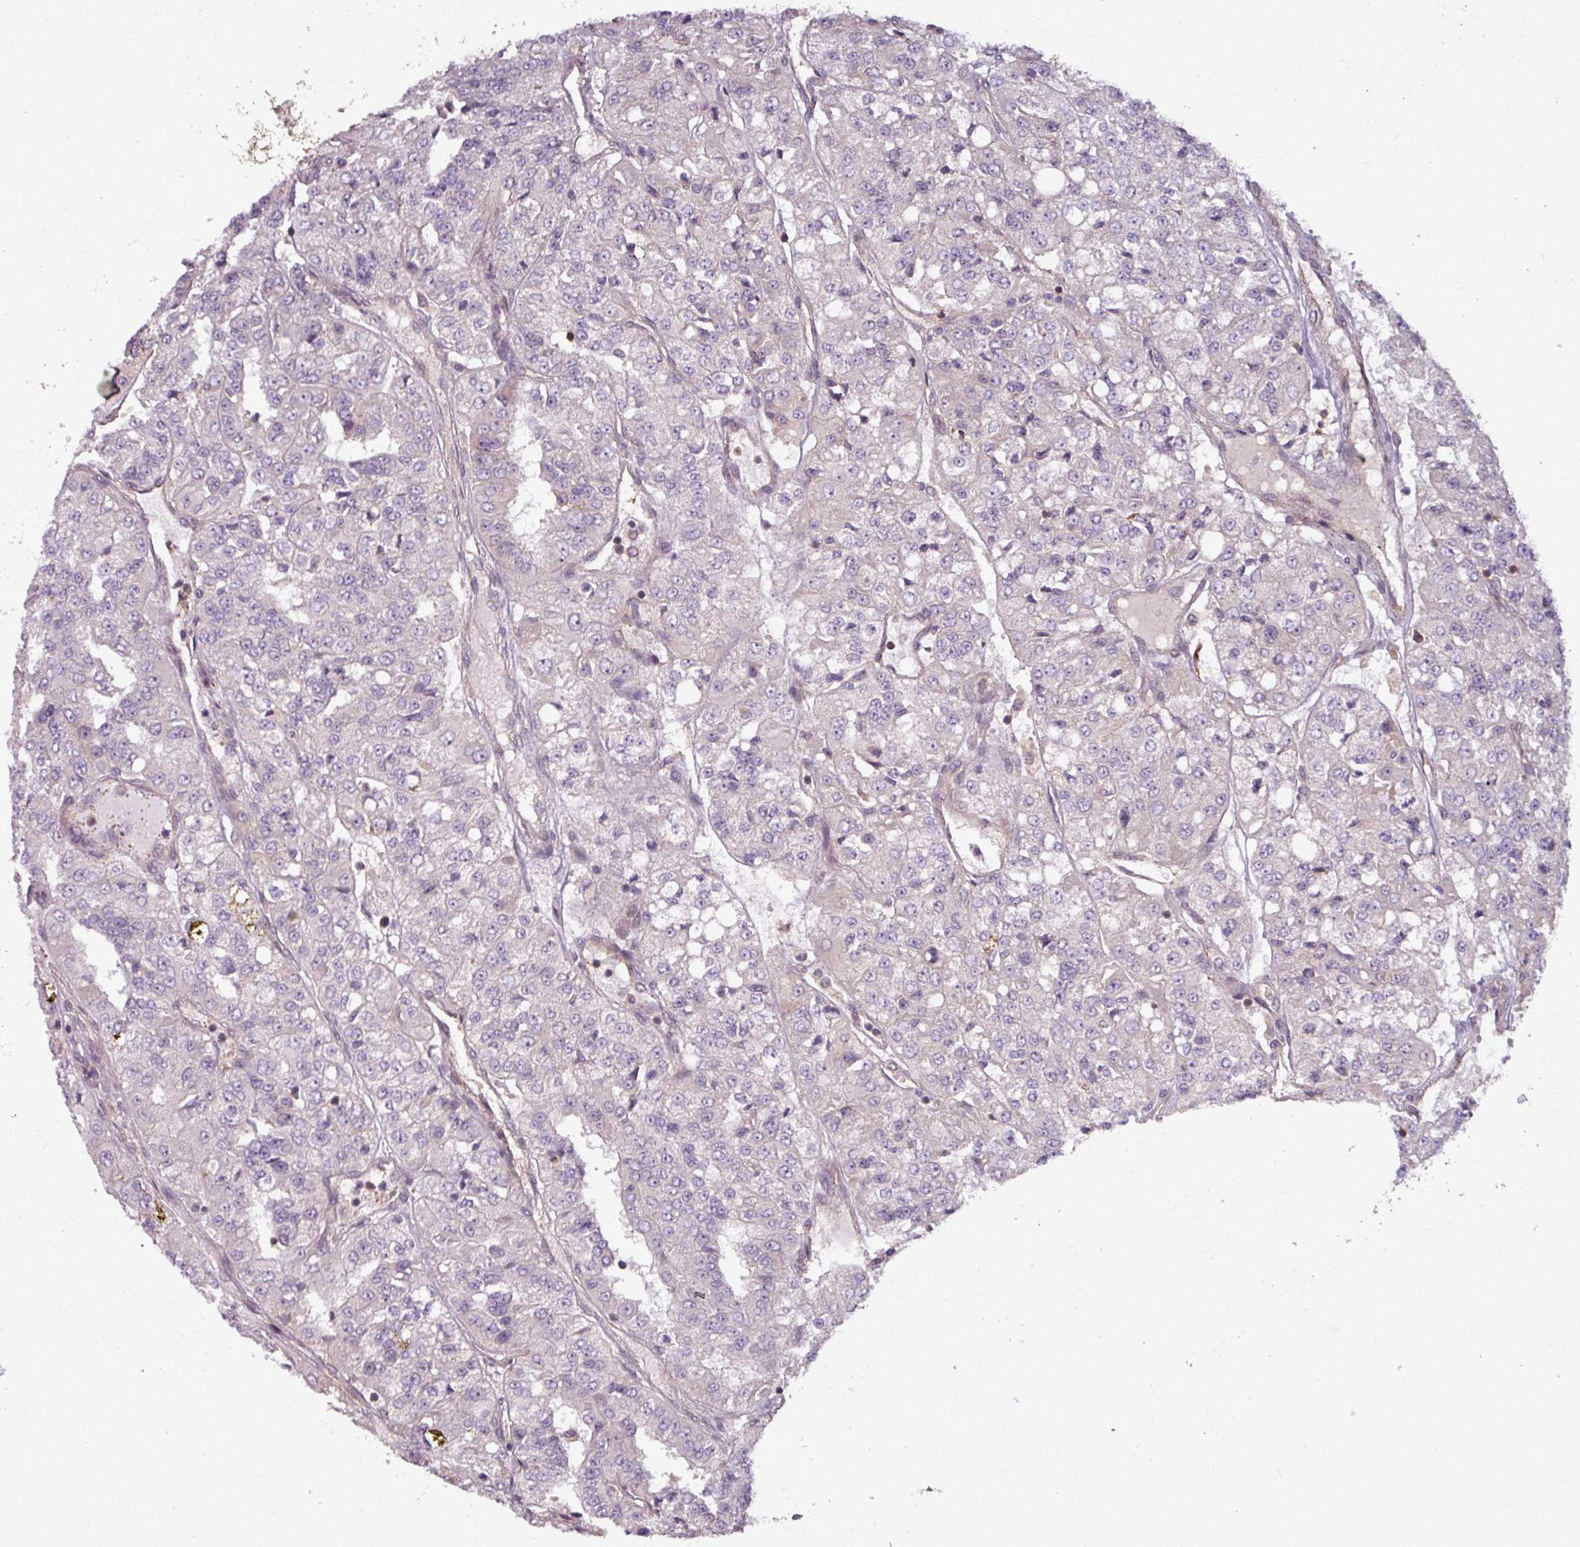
{"staining": {"intensity": "negative", "quantity": "none", "location": "none"}, "tissue": "renal cancer", "cell_type": "Tumor cells", "image_type": "cancer", "snomed": [{"axis": "morphology", "description": "Adenocarcinoma, NOS"}, {"axis": "topography", "description": "Kidney"}], "caption": "The photomicrograph reveals no significant staining in tumor cells of renal cancer. (Stains: DAB IHC with hematoxylin counter stain, Microscopy: brightfield microscopy at high magnification).", "gene": "TUSC3", "patient": {"sex": "female", "age": 63}}